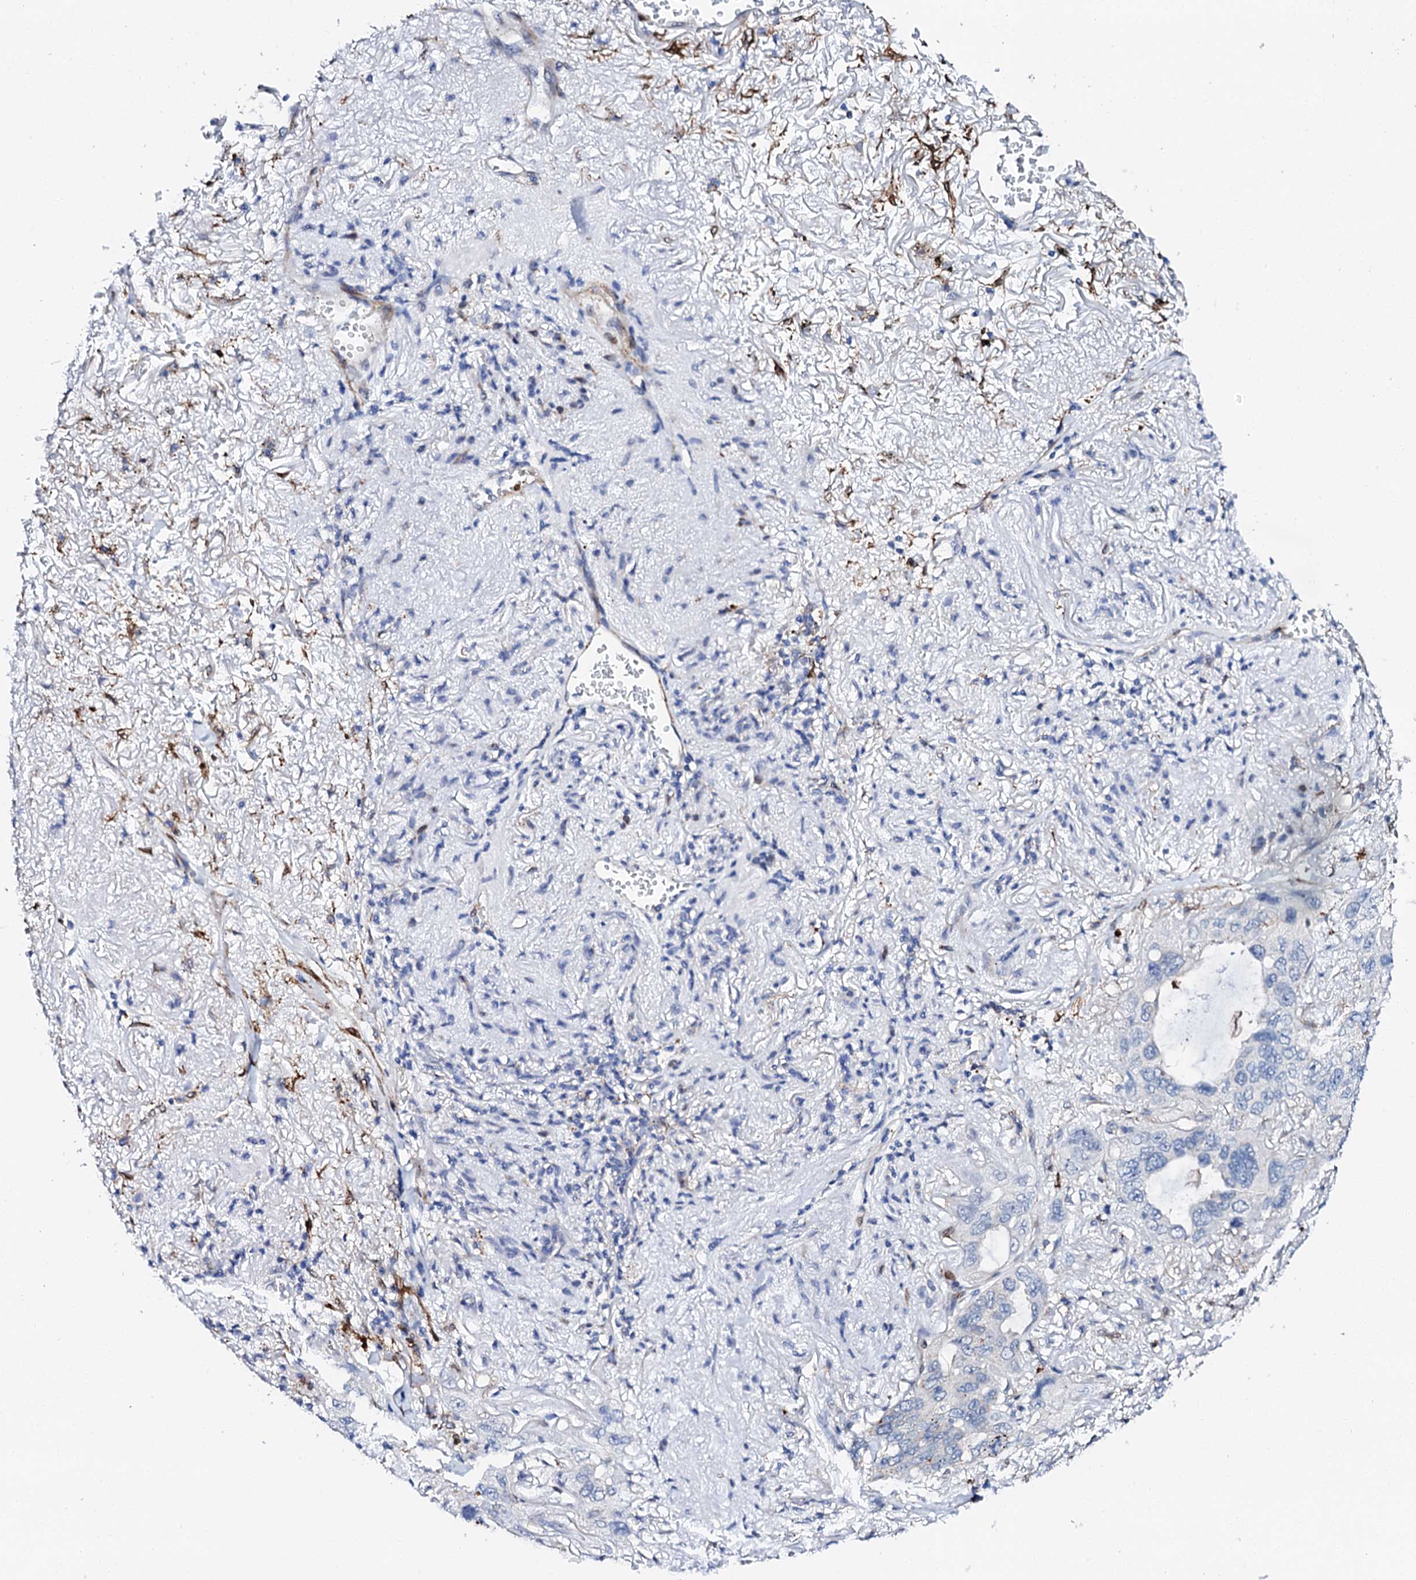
{"staining": {"intensity": "negative", "quantity": "none", "location": "none"}, "tissue": "lung cancer", "cell_type": "Tumor cells", "image_type": "cancer", "snomed": [{"axis": "morphology", "description": "Squamous cell carcinoma, NOS"}, {"axis": "topography", "description": "Lung"}], "caption": "This is a photomicrograph of immunohistochemistry staining of lung cancer, which shows no expression in tumor cells.", "gene": "MED13L", "patient": {"sex": "female", "age": 73}}